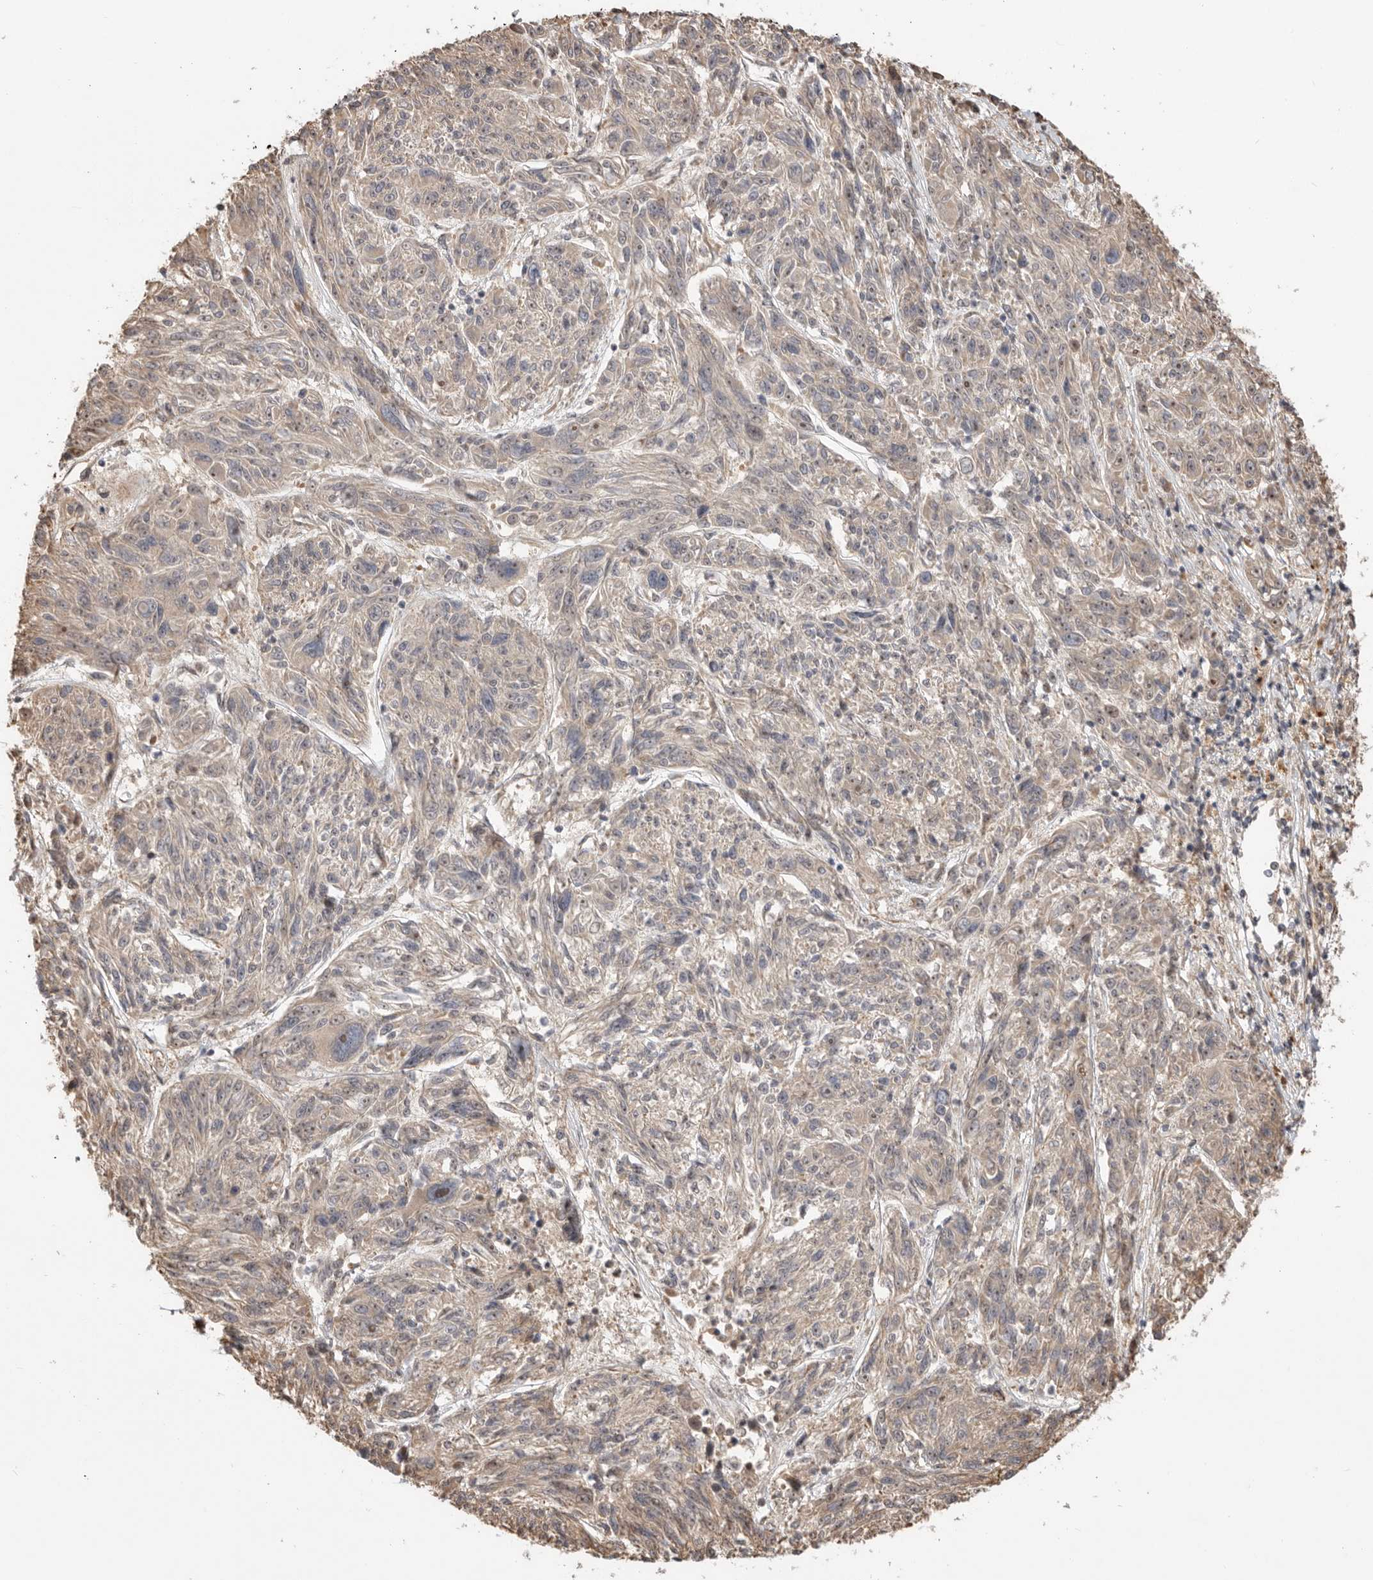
{"staining": {"intensity": "weak", "quantity": "25%-75%", "location": "cytoplasmic/membranous,nuclear"}, "tissue": "melanoma", "cell_type": "Tumor cells", "image_type": "cancer", "snomed": [{"axis": "morphology", "description": "Malignant melanoma, NOS"}, {"axis": "topography", "description": "Skin"}], "caption": "Immunohistochemistry of human malignant melanoma demonstrates low levels of weak cytoplasmic/membranous and nuclear positivity in about 25%-75% of tumor cells.", "gene": "DPH7", "patient": {"sex": "male", "age": 53}}